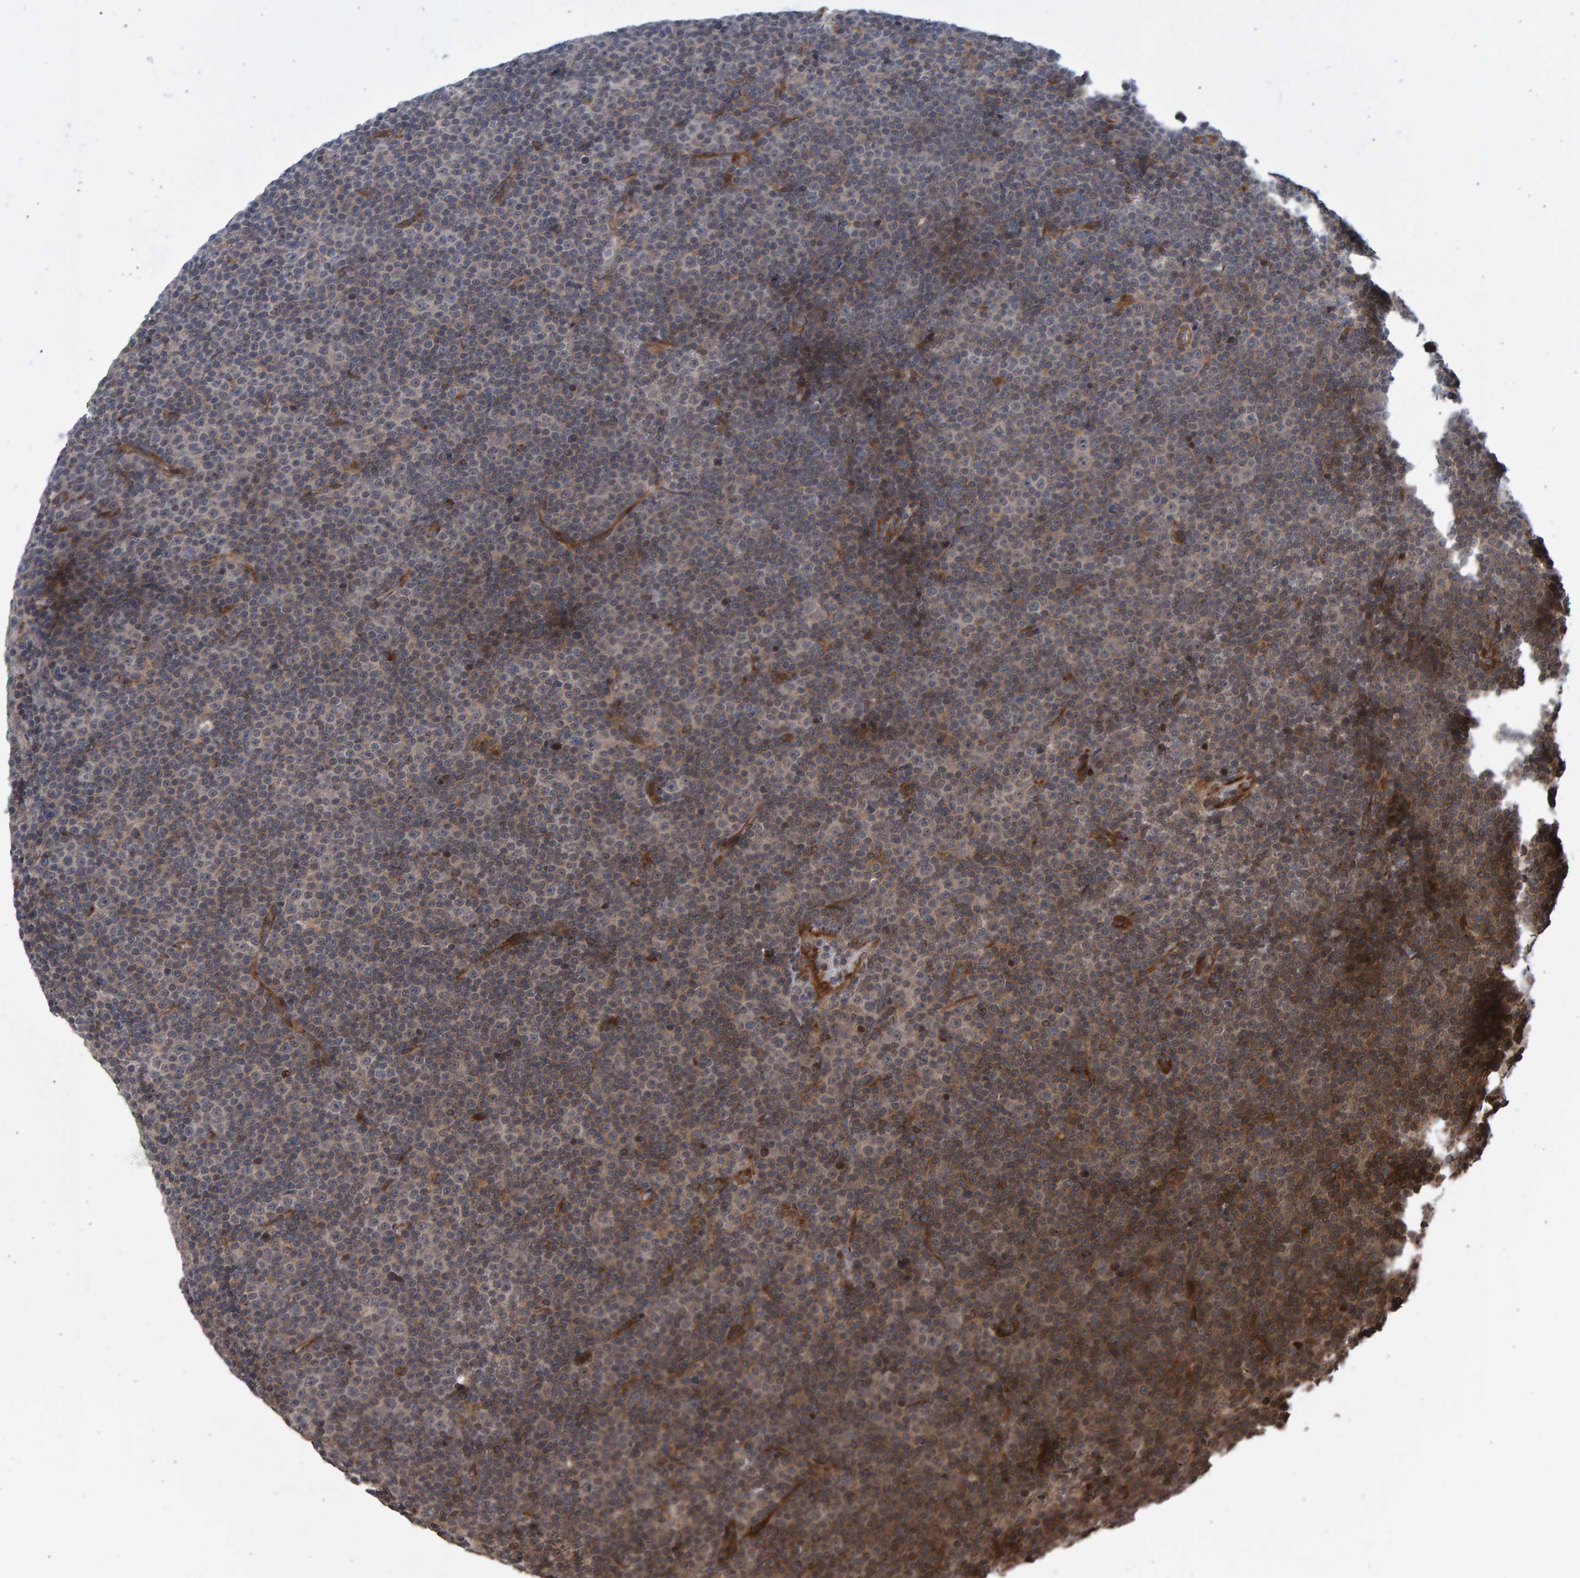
{"staining": {"intensity": "weak", "quantity": "25%-75%", "location": "cytoplasmic/membranous"}, "tissue": "lymphoma", "cell_type": "Tumor cells", "image_type": "cancer", "snomed": [{"axis": "morphology", "description": "Malignant lymphoma, non-Hodgkin's type, Low grade"}, {"axis": "topography", "description": "Lymph node"}], "caption": "Immunohistochemistry image of human lymphoma stained for a protein (brown), which displays low levels of weak cytoplasmic/membranous staining in about 25%-75% of tumor cells.", "gene": "LRBA", "patient": {"sex": "female", "age": 67}}